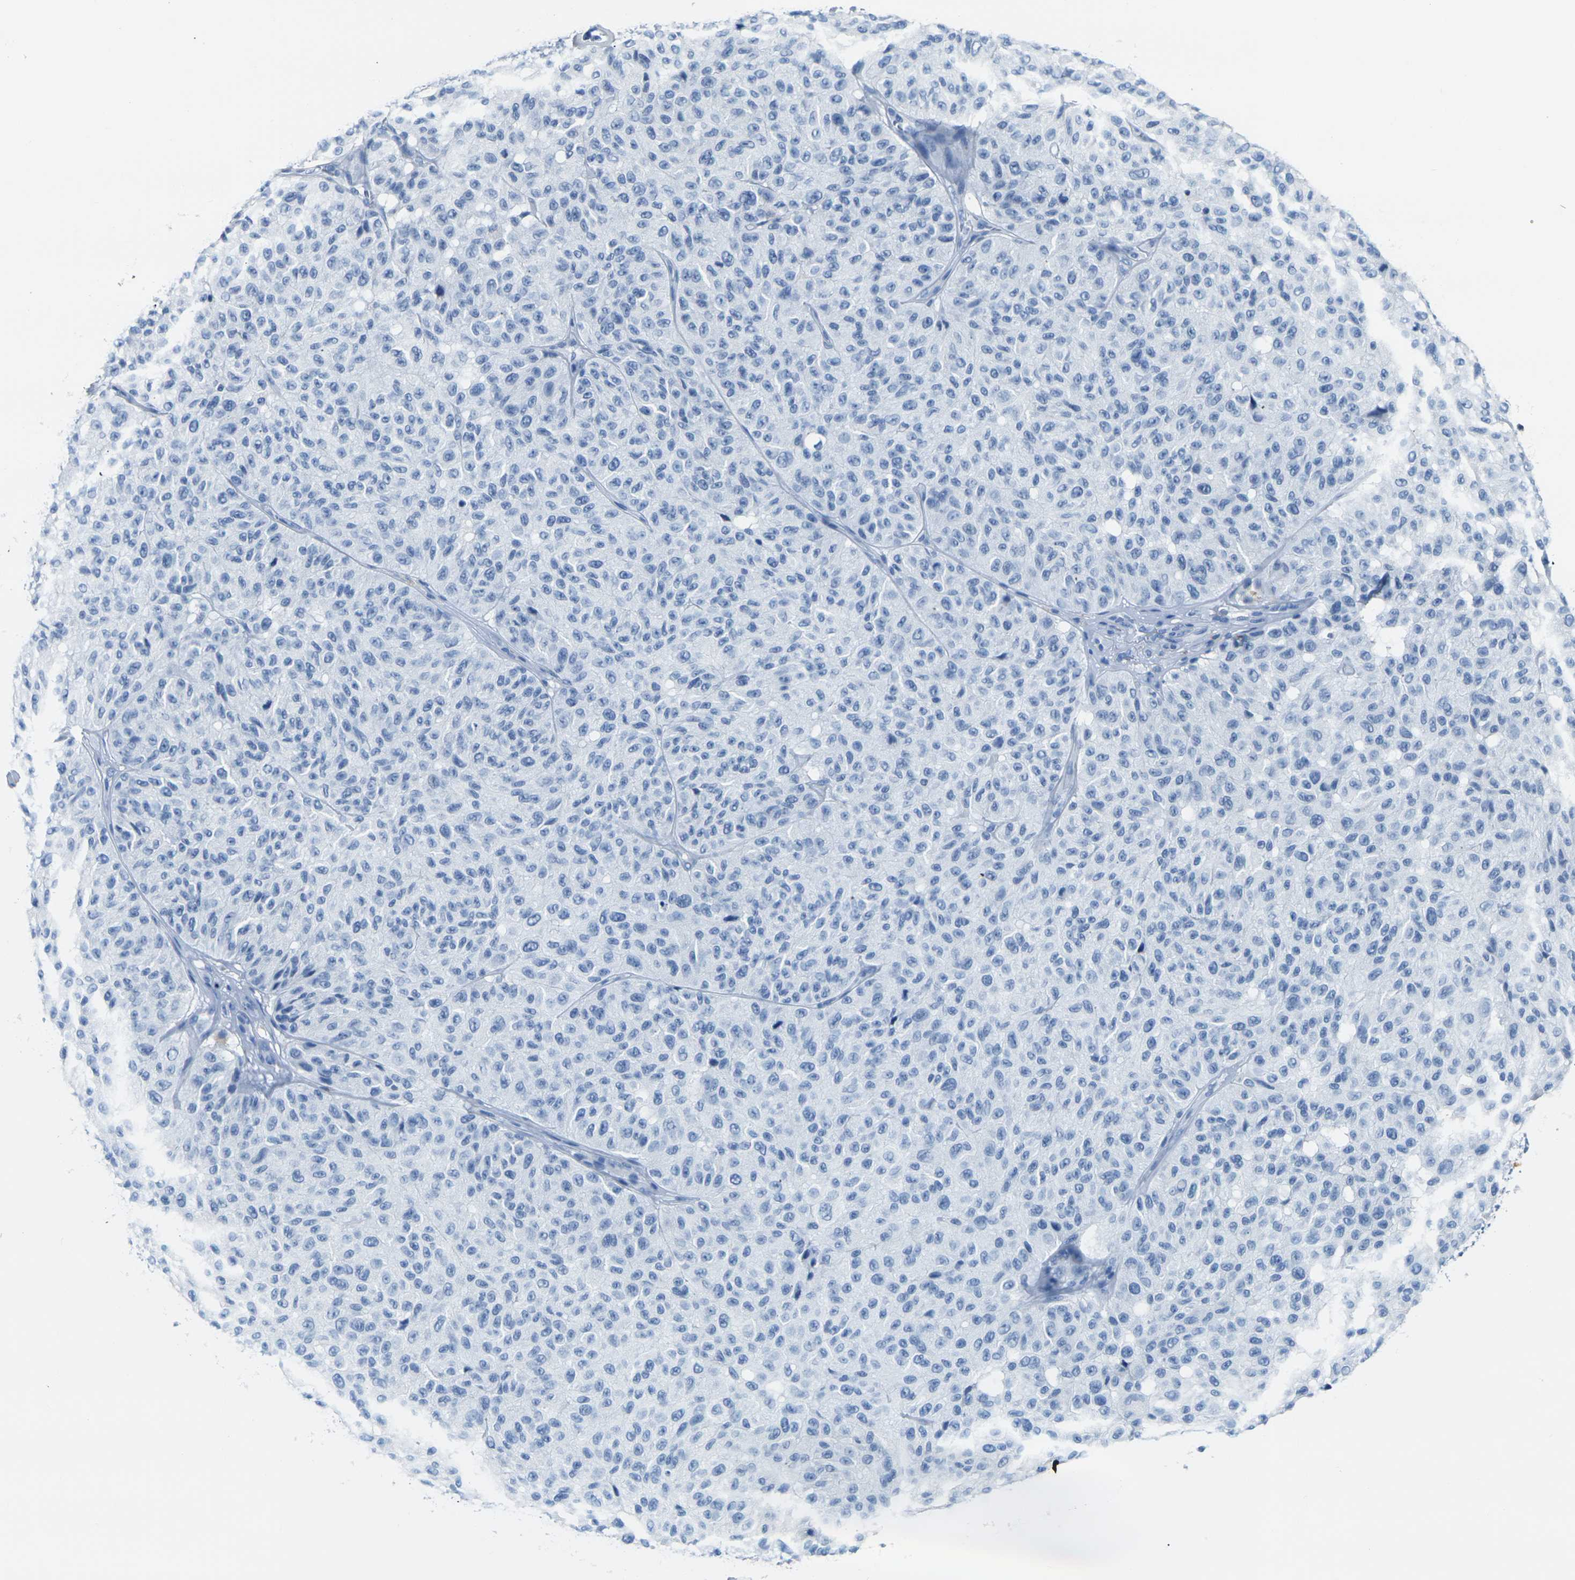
{"staining": {"intensity": "negative", "quantity": "none", "location": "none"}, "tissue": "melanoma", "cell_type": "Tumor cells", "image_type": "cancer", "snomed": [{"axis": "morphology", "description": "Malignant melanoma, NOS"}, {"axis": "topography", "description": "Skin"}], "caption": "An immunohistochemistry histopathology image of malignant melanoma is shown. There is no staining in tumor cells of malignant melanoma.", "gene": "CLDN7", "patient": {"sex": "female", "age": 46}}